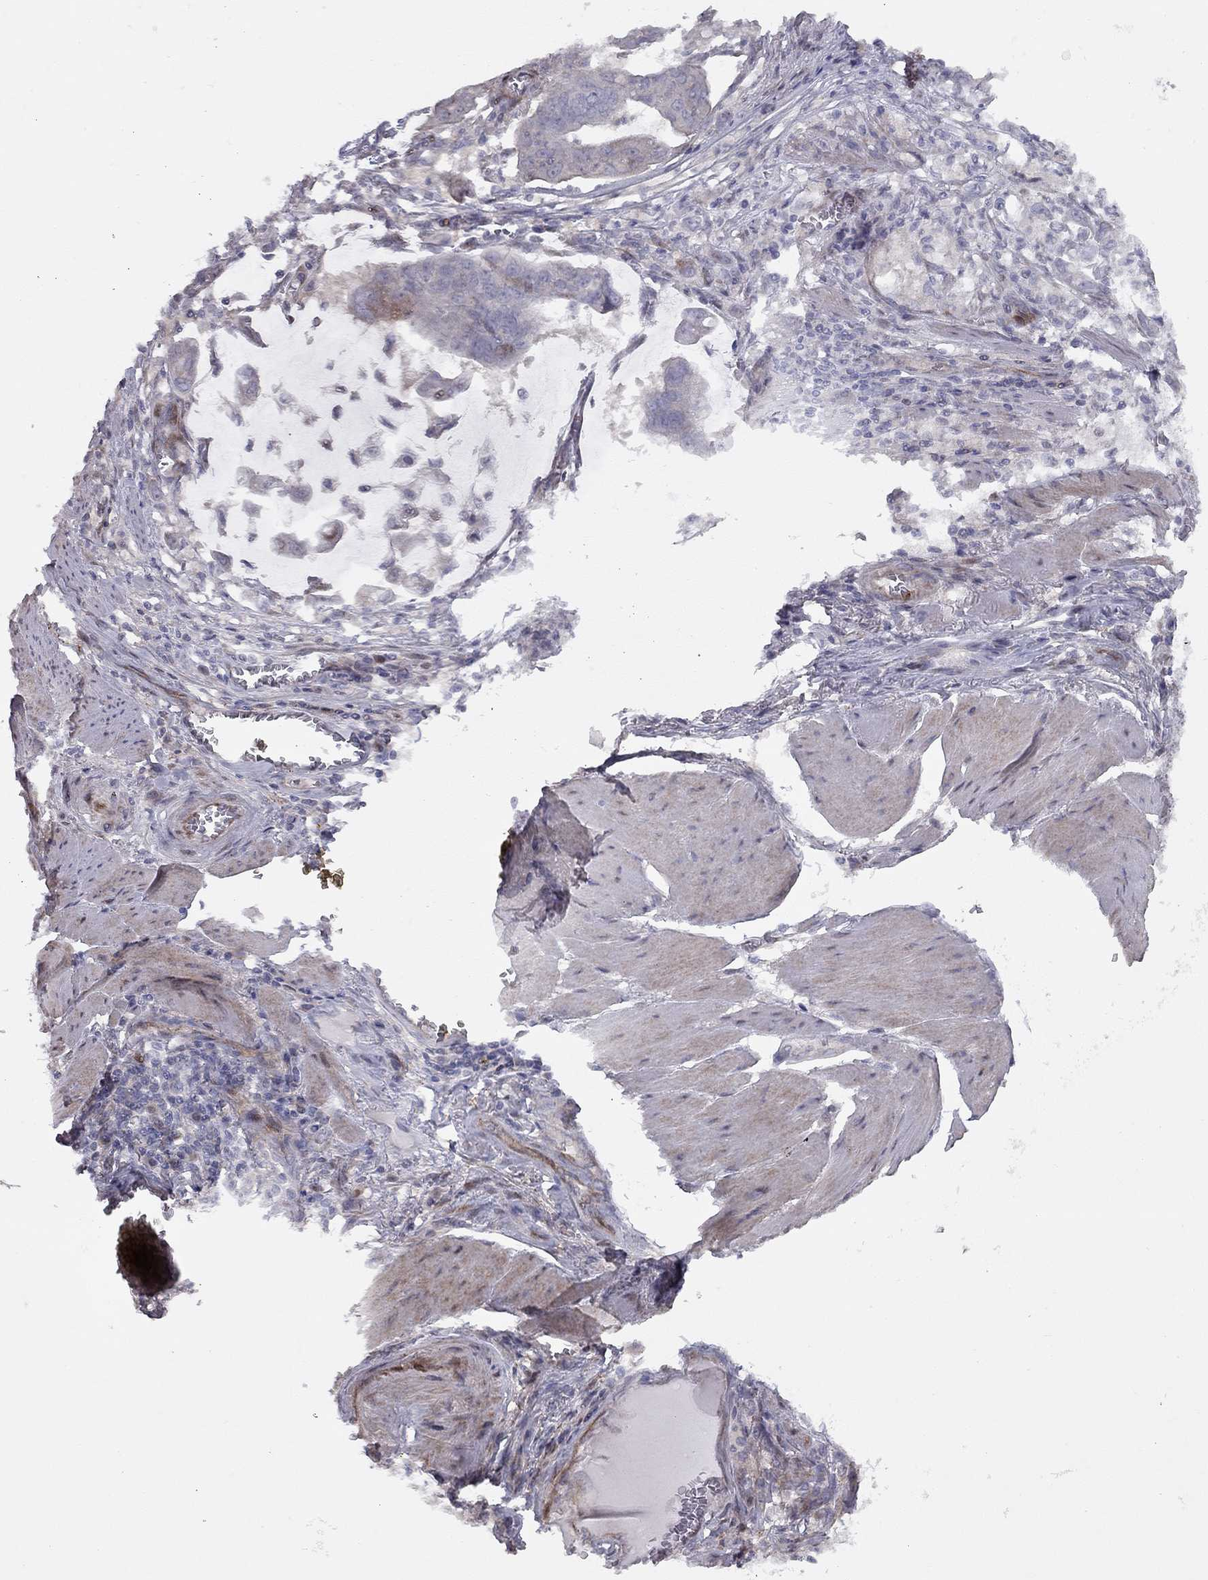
{"staining": {"intensity": "negative", "quantity": "none", "location": "none"}, "tissue": "stomach cancer", "cell_type": "Tumor cells", "image_type": "cancer", "snomed": [{"axis": "morphology", "description": "Adenocarcinoma, NOS"}, {"axis": "topography", "description": "Stomach, upper"}], "caption": "The IHC photomicrograph has no significant positivity in tumor cells of adenocarcinoma (stomach) tissue.", "gene": "DUSP7", "patient": {"sex": "male", "age": 80}}